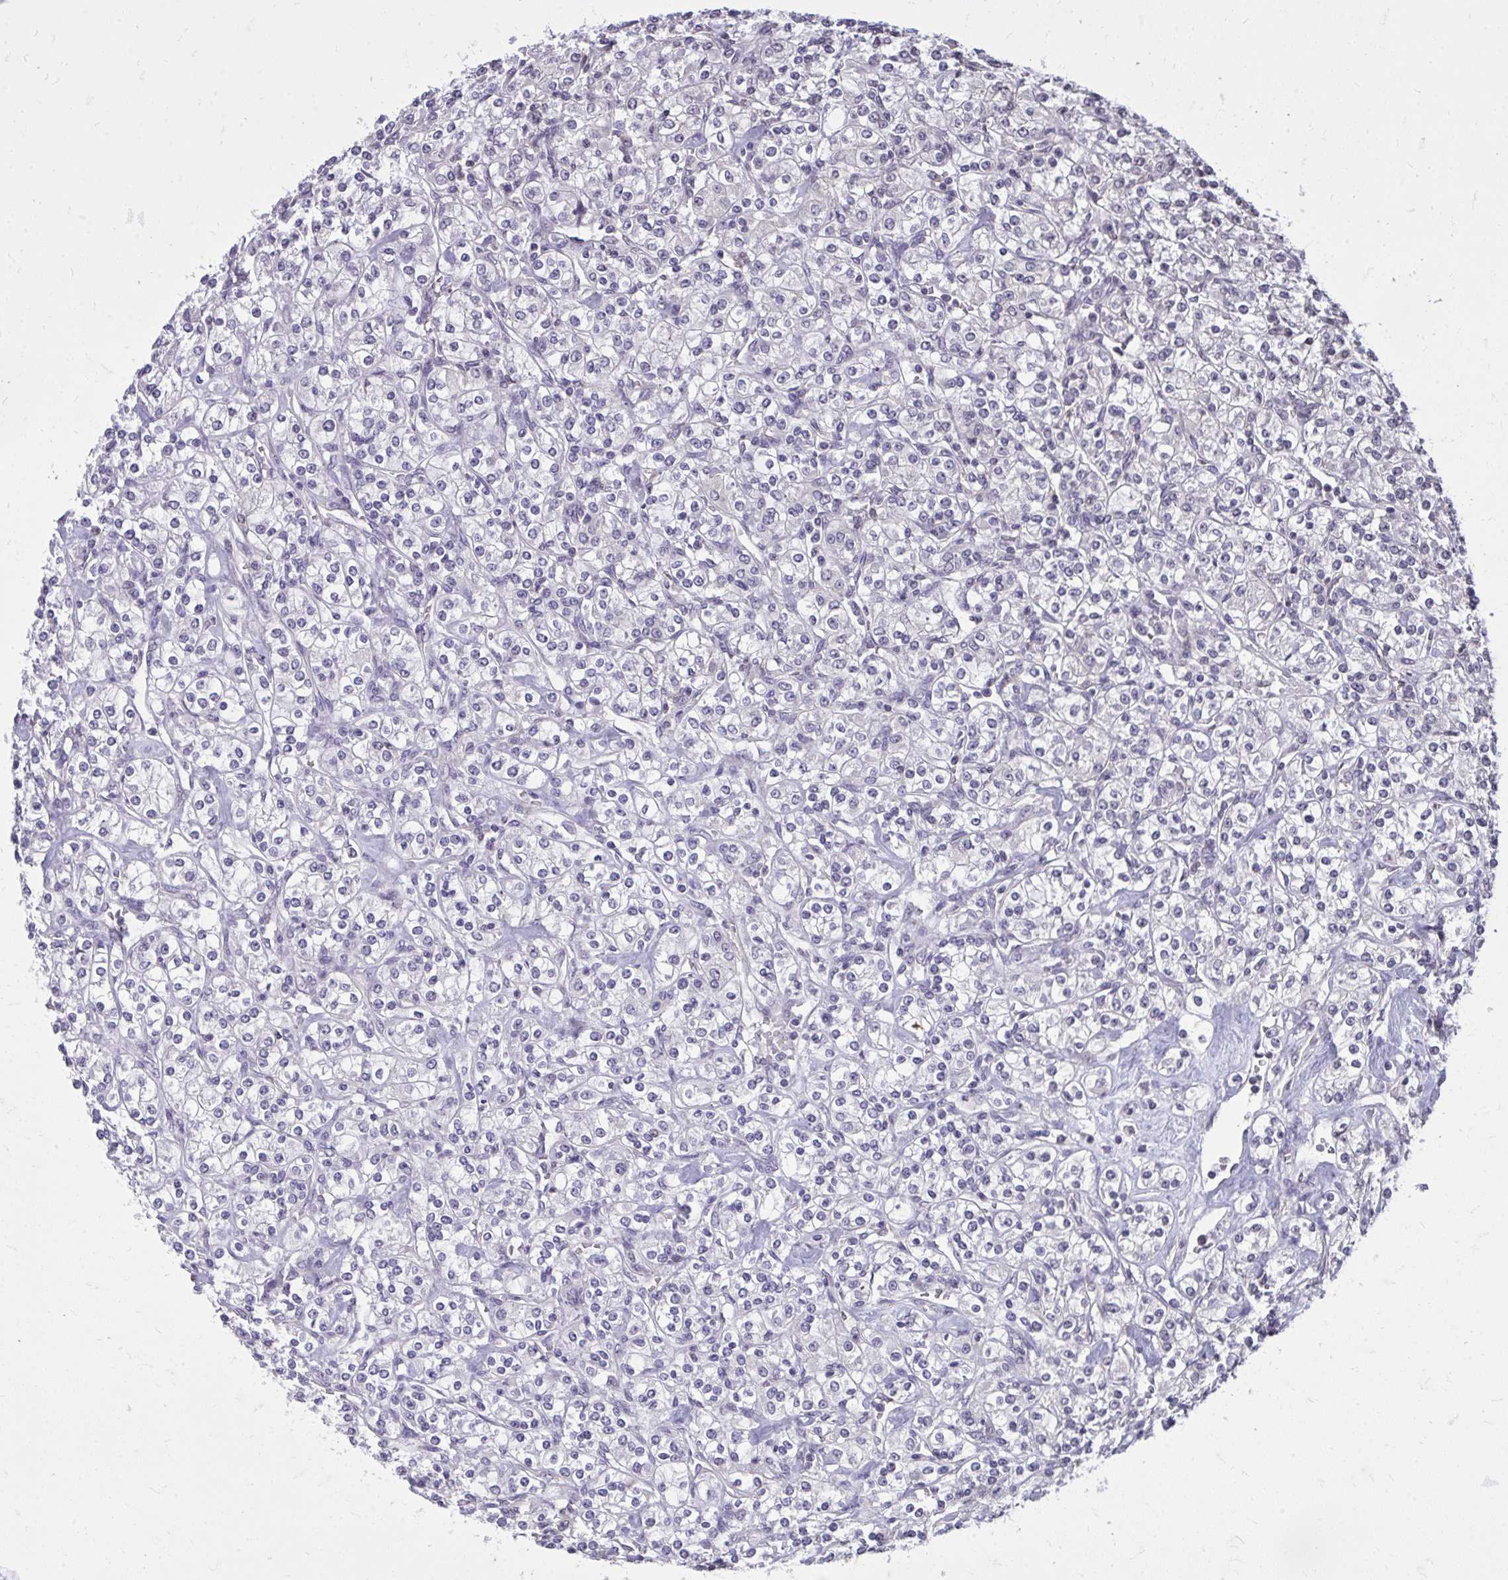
{"staining": {"intensity": "negative", "quantity": "none", "location": "none"}, "tissue": "renal cancer", "cell_type": "Tumor cells", "image_type": "cancer", "snomed": [{"axis": "morphology", "description": "Adenocarcinoma, NOS"}, {"axis": "topography", "description": "Kidney"}], "caption": "Tumor cells show no significant staining in renal cancer. (DAB IHC, high magnification).", "gene": "AKAP5", "patient": {"sex": "male", "age": 77}}